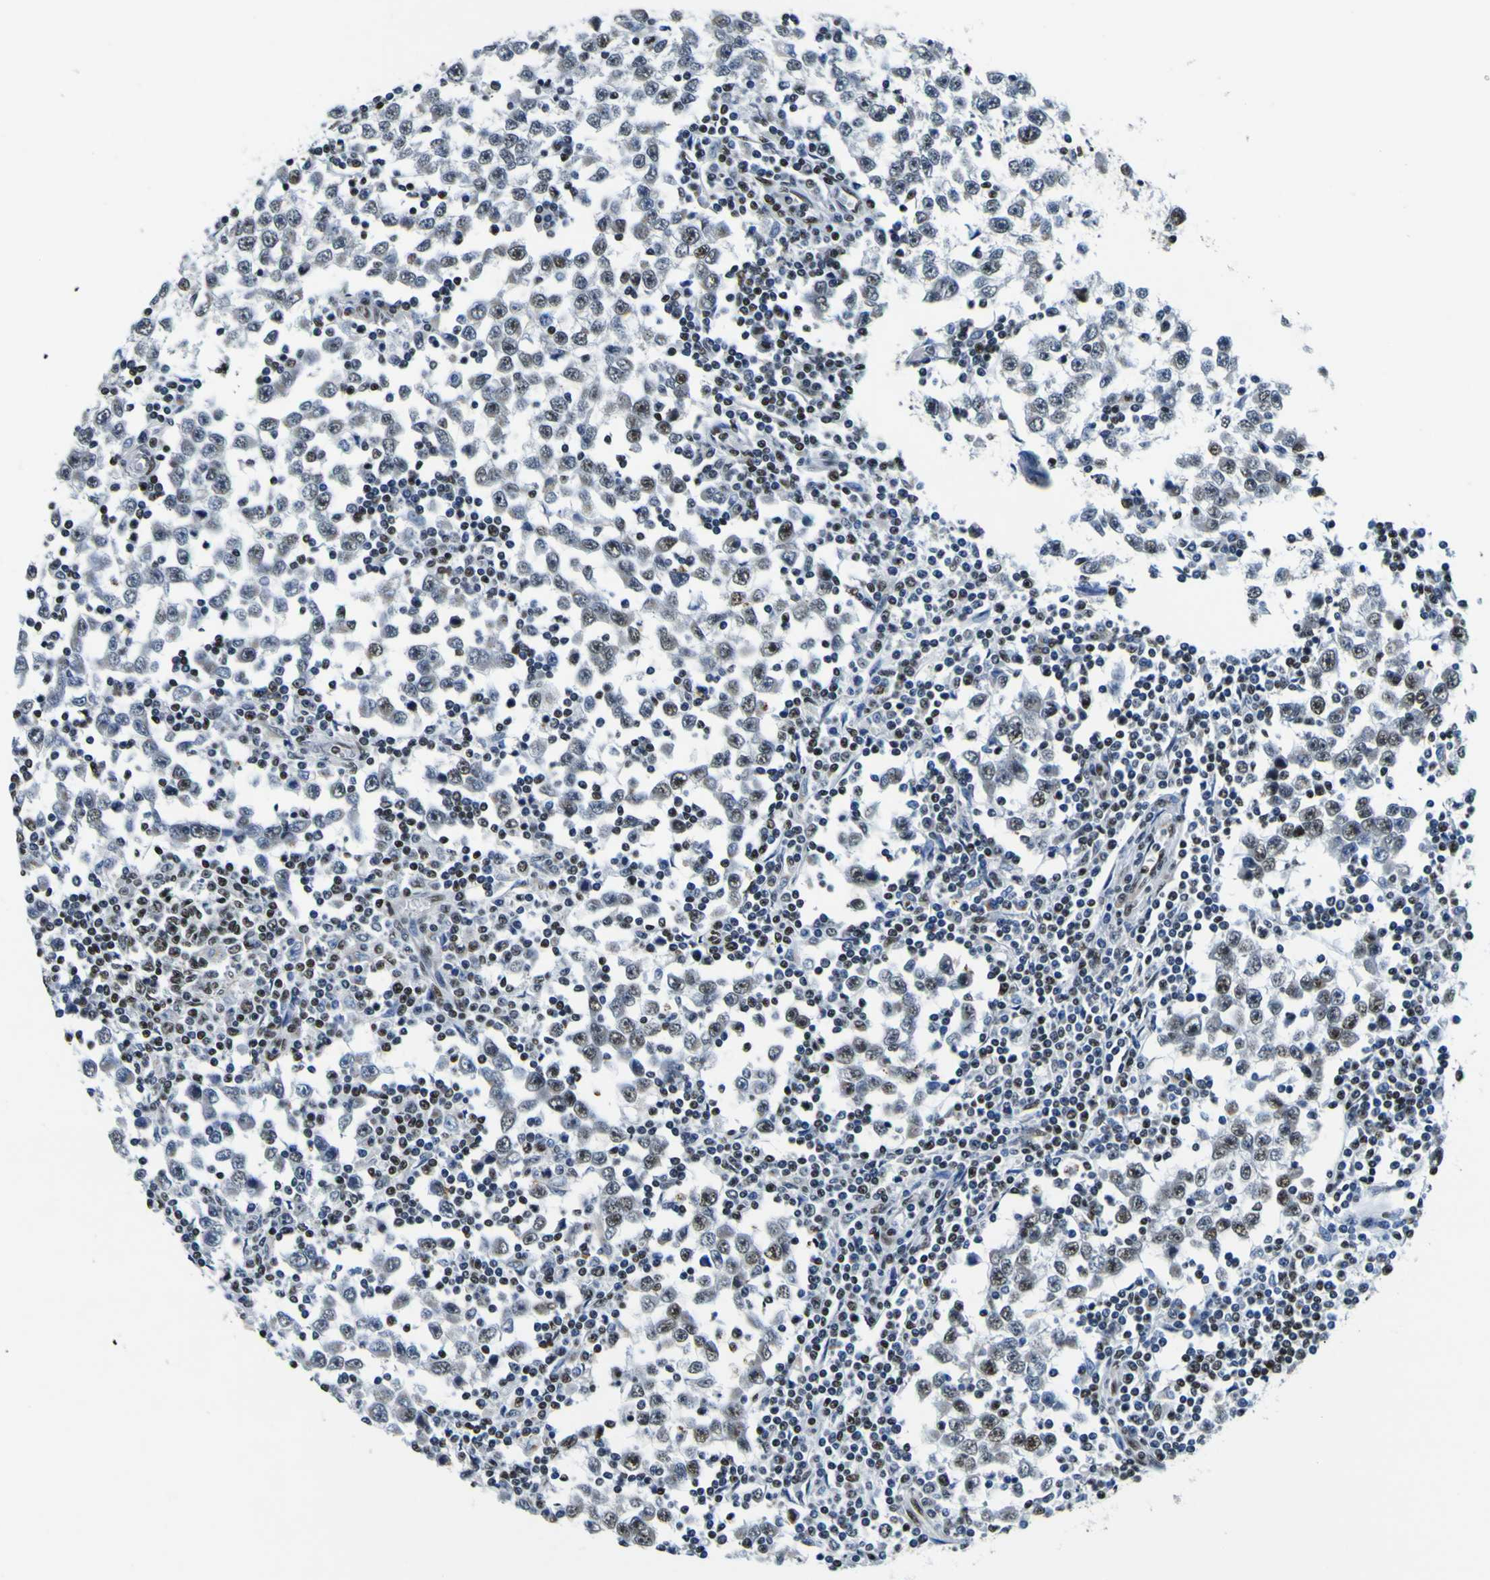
{"staining": {"intensity": "strong", "quantity": "<25%", "location": "nuclear"}, "tissue": "testis cancer", "cell_type": "Tumor cells", "image_type": "cancer", "snomed": [{"axis": "morphology", "description": "Seminoma, NOS"}, {"axis": "topography", "description": "Testis"}], "caption": "A brown stain shows strong nuclear positivity of a protein in human testis cancer tumor cells.", "gene": "SP1", "patient": {"sex": "male", "age": 65}}